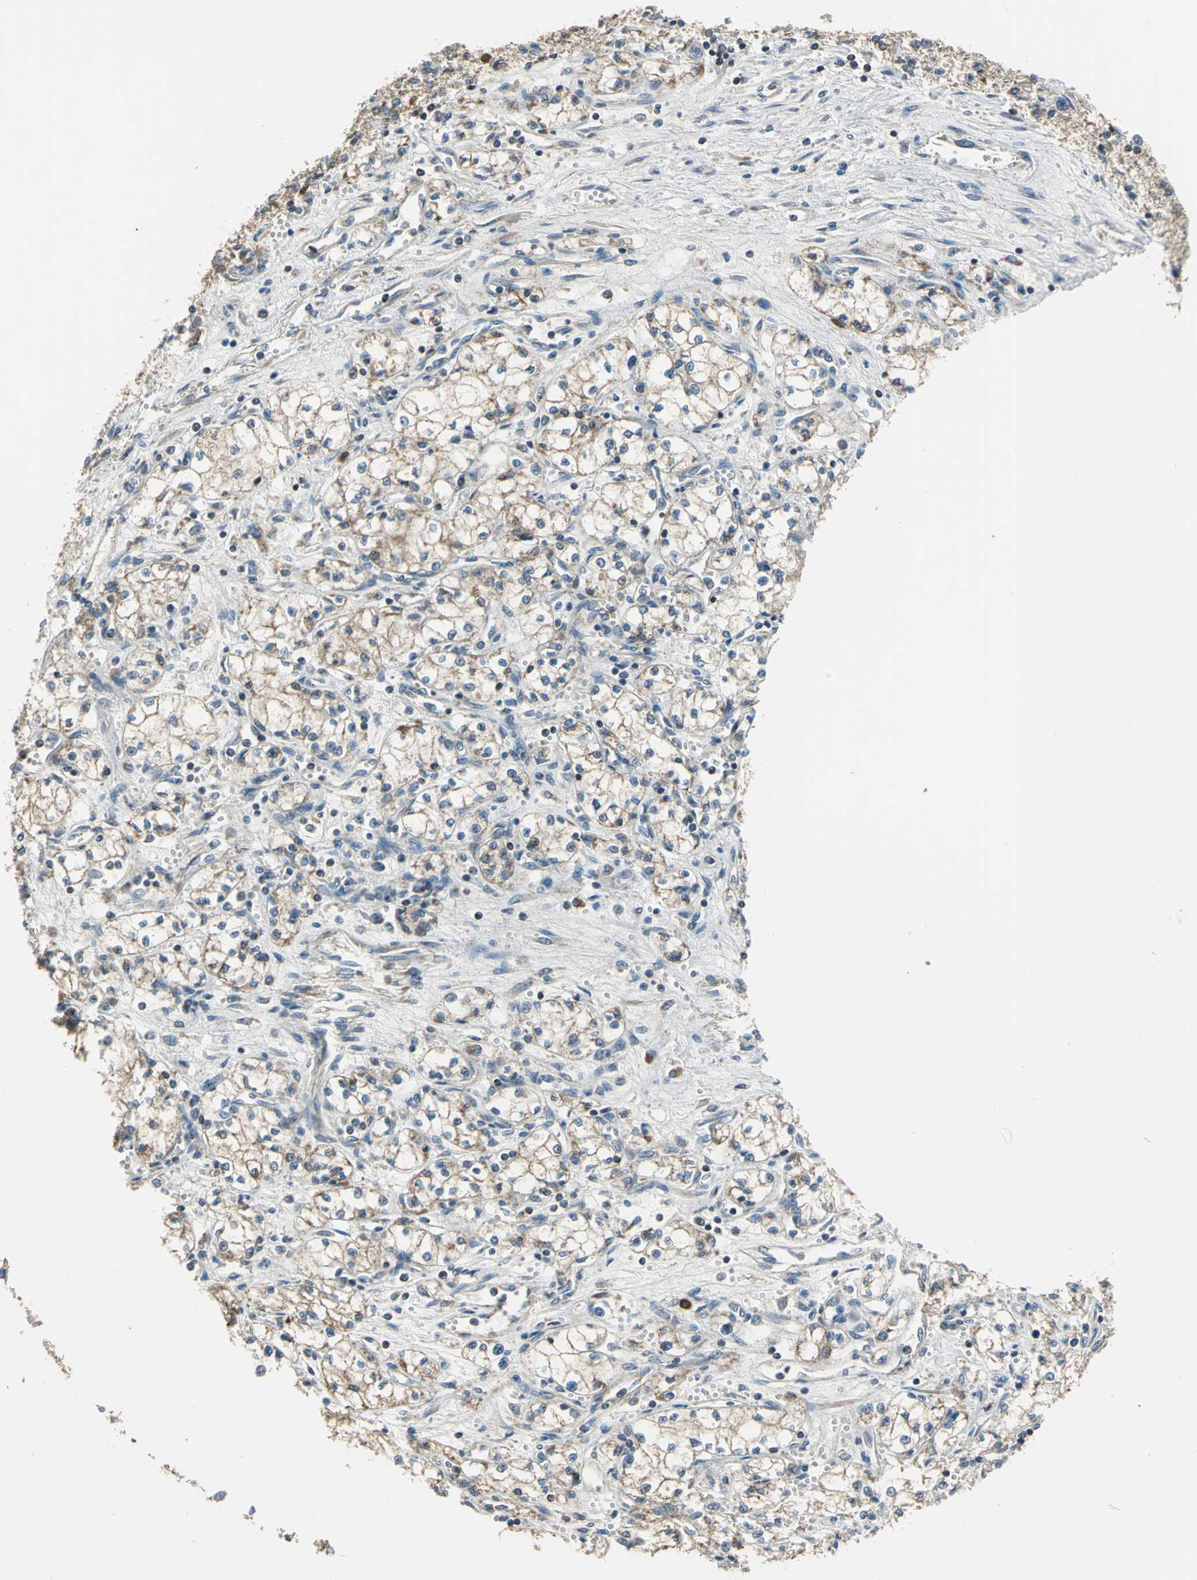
{"staining": {"intensity": "weak", "quantity": "25%-75%", "location": "cytoplasmic/membranous"}, "tissue": "renal cancer", "cell_type": "Tumor cells", "image_type": "cancer", "snomed": [{"axis": "morphology", "description": "Normal tissue, NOS"}, {"axis": "morphology", "description": "Adenocarcinoma, NOS"}, {"axis": "topography", "description": "Kidney"}], "caption": "Protein staining exhibits weak cytoplasmic/membranous staining in approximately 25%-75% of tumor cells in renal adenocarcinoma.", "gene": "TRAK1", "patient": {"sex": "male", "age": 59}}